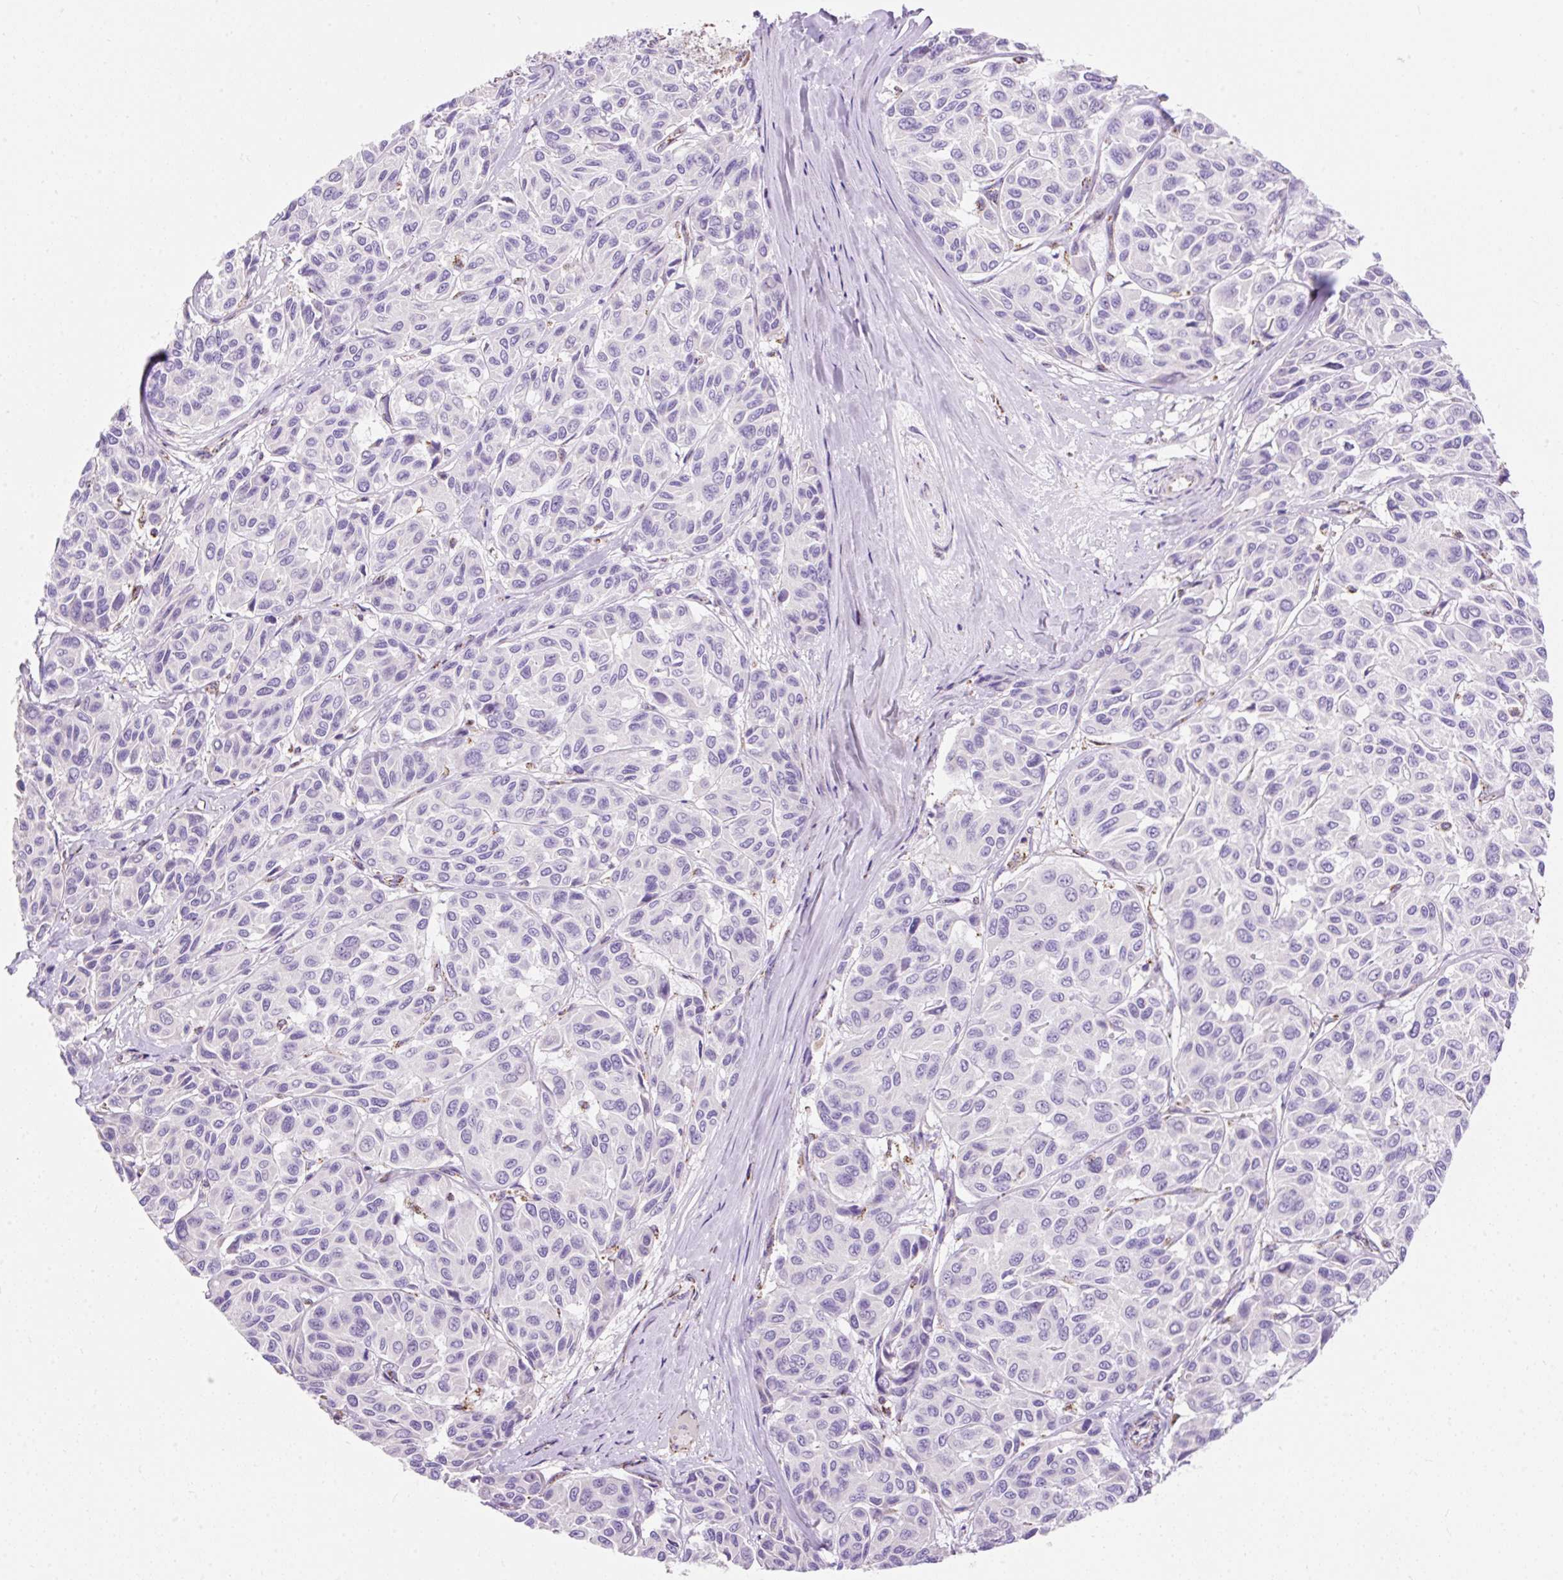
{"staining": {"intensity": "negative", "quantity": "none", "location": "none"}, "tissue": "melanoma", "cell_type": "Tumor cells", "image_type": "cancer", "snomed": [{"axis": "morphology", "description": "Malignant melanoma, NOS"}, {"axis": "topography", "description": "Skin"}], "caption": "Immunohistochemical staining of melanoma shows no significant staining in tumor cells.", "gene": "DAAM2", "patient": {"sex": "female", "age": 66}}